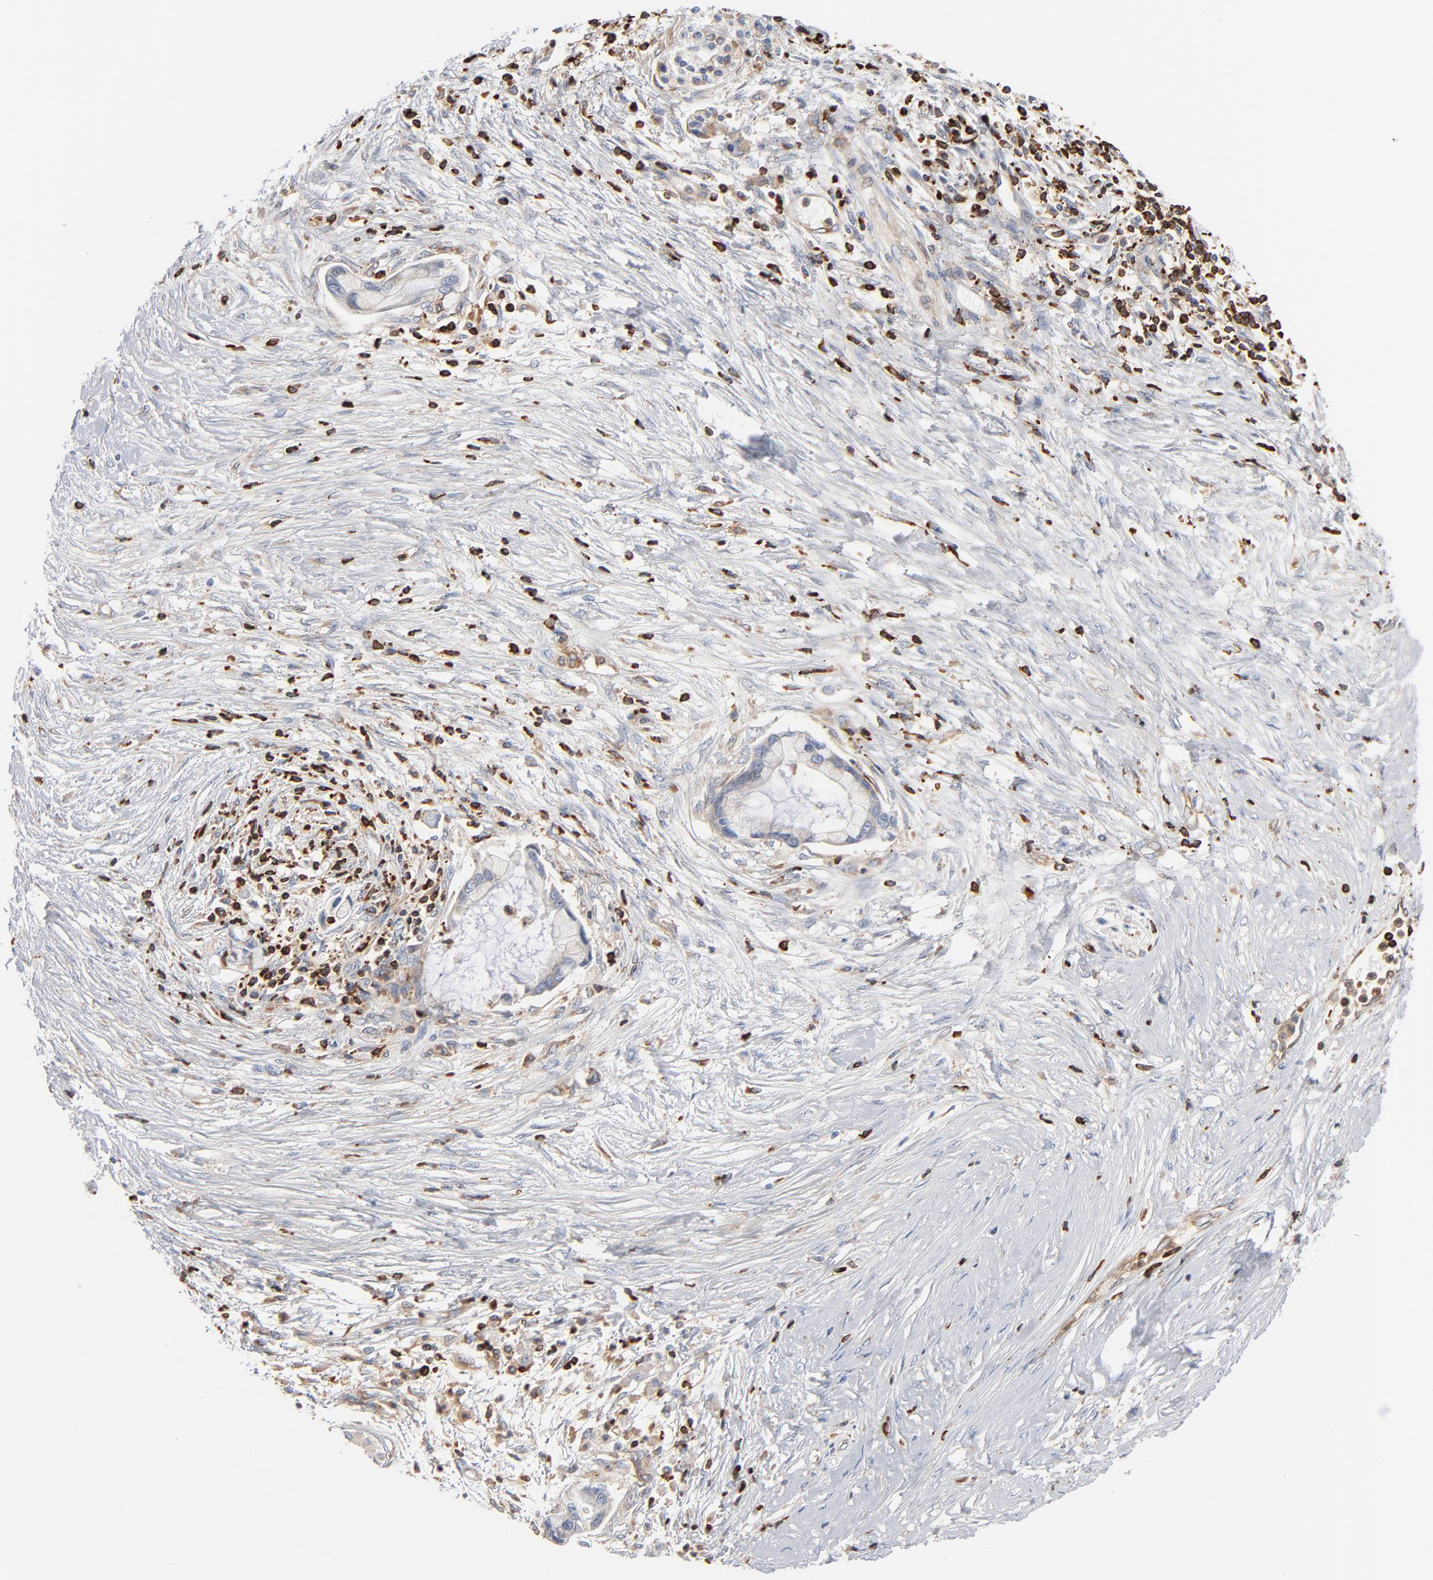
{"staining": {"intensity": "negative", "quantity": "none", "location": "none"}, "tissue": "pancreatic cancer", "cell_type": "Tumor cells", "image_type": "cancer", "snomed": [{"axis": "morphology", "description": "Adenocarcinoma, NOS"}, {"axis": "topography", "description": "Pancreas"}], "caption": "Tumor cells are negative for protein expression in human pancreatic cancer (adenocarcinoma). The staining is performed using DAB brown chromogen with nuclei counter-stained in using hematoxylin.", "gene": "SH3KBP1", "patient": {"sex": "female", "age": 59}}